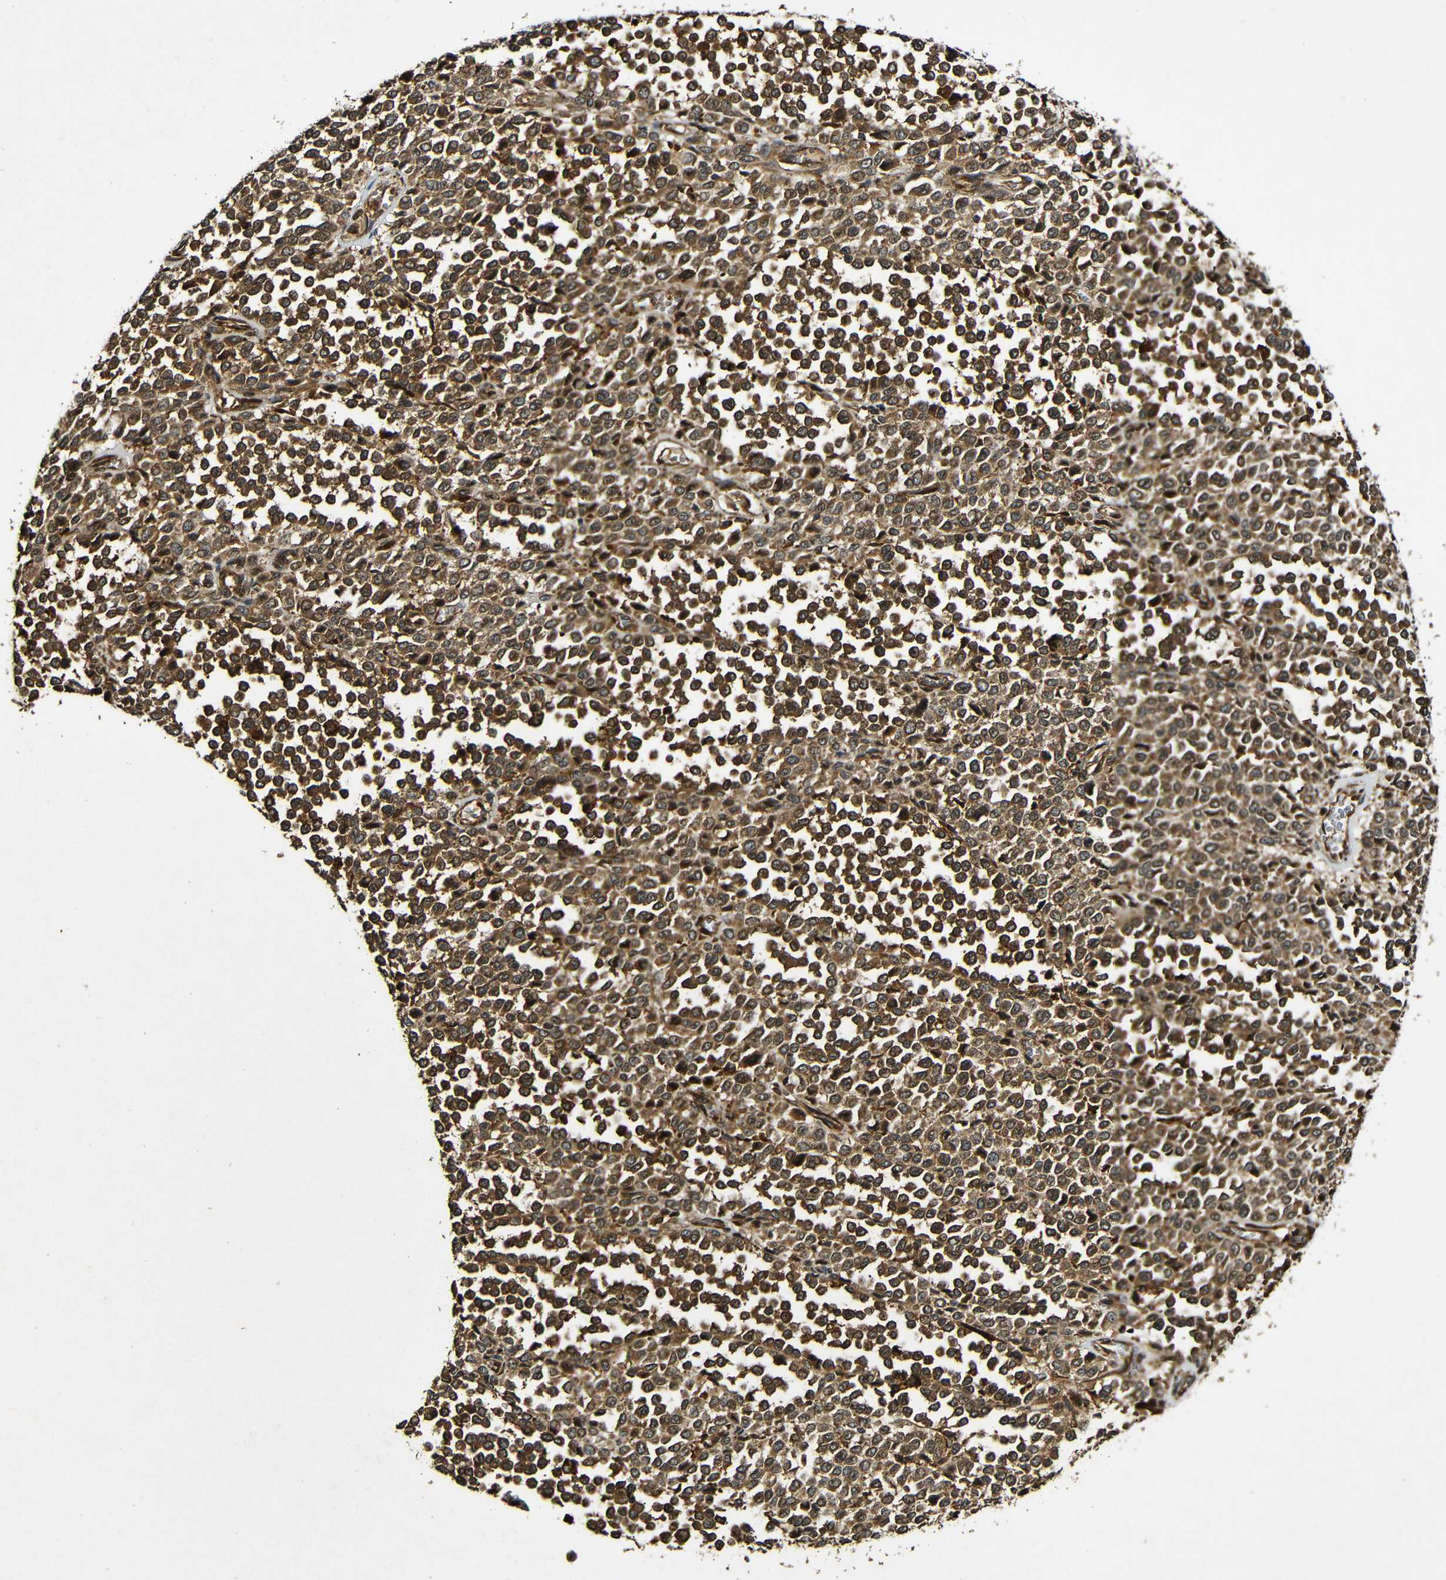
{"staining": {"intensity": "strong", "quantity": ">75%", "location": "cytoplasmic/membranous"}, "tissue": "melanoma", "cell_type": "Tumor cells", "image_type": "cancer", "snomed": [{"axis": "morphology", "description": "Malignant melanoma, Metastatic site"}, {"axis": "topography", "description": "Pancreas"}], "caption": "Immunohistochemical staining of human malignant melanoma (metastatic site) demonstrates high levels of strong cytoplasmic/membranous protein positivity in approximately >75% of tumor cells. Nuclei are stained in blue.", "gene": "CASP8", "patient": {"sex": "female", "age": 30}}